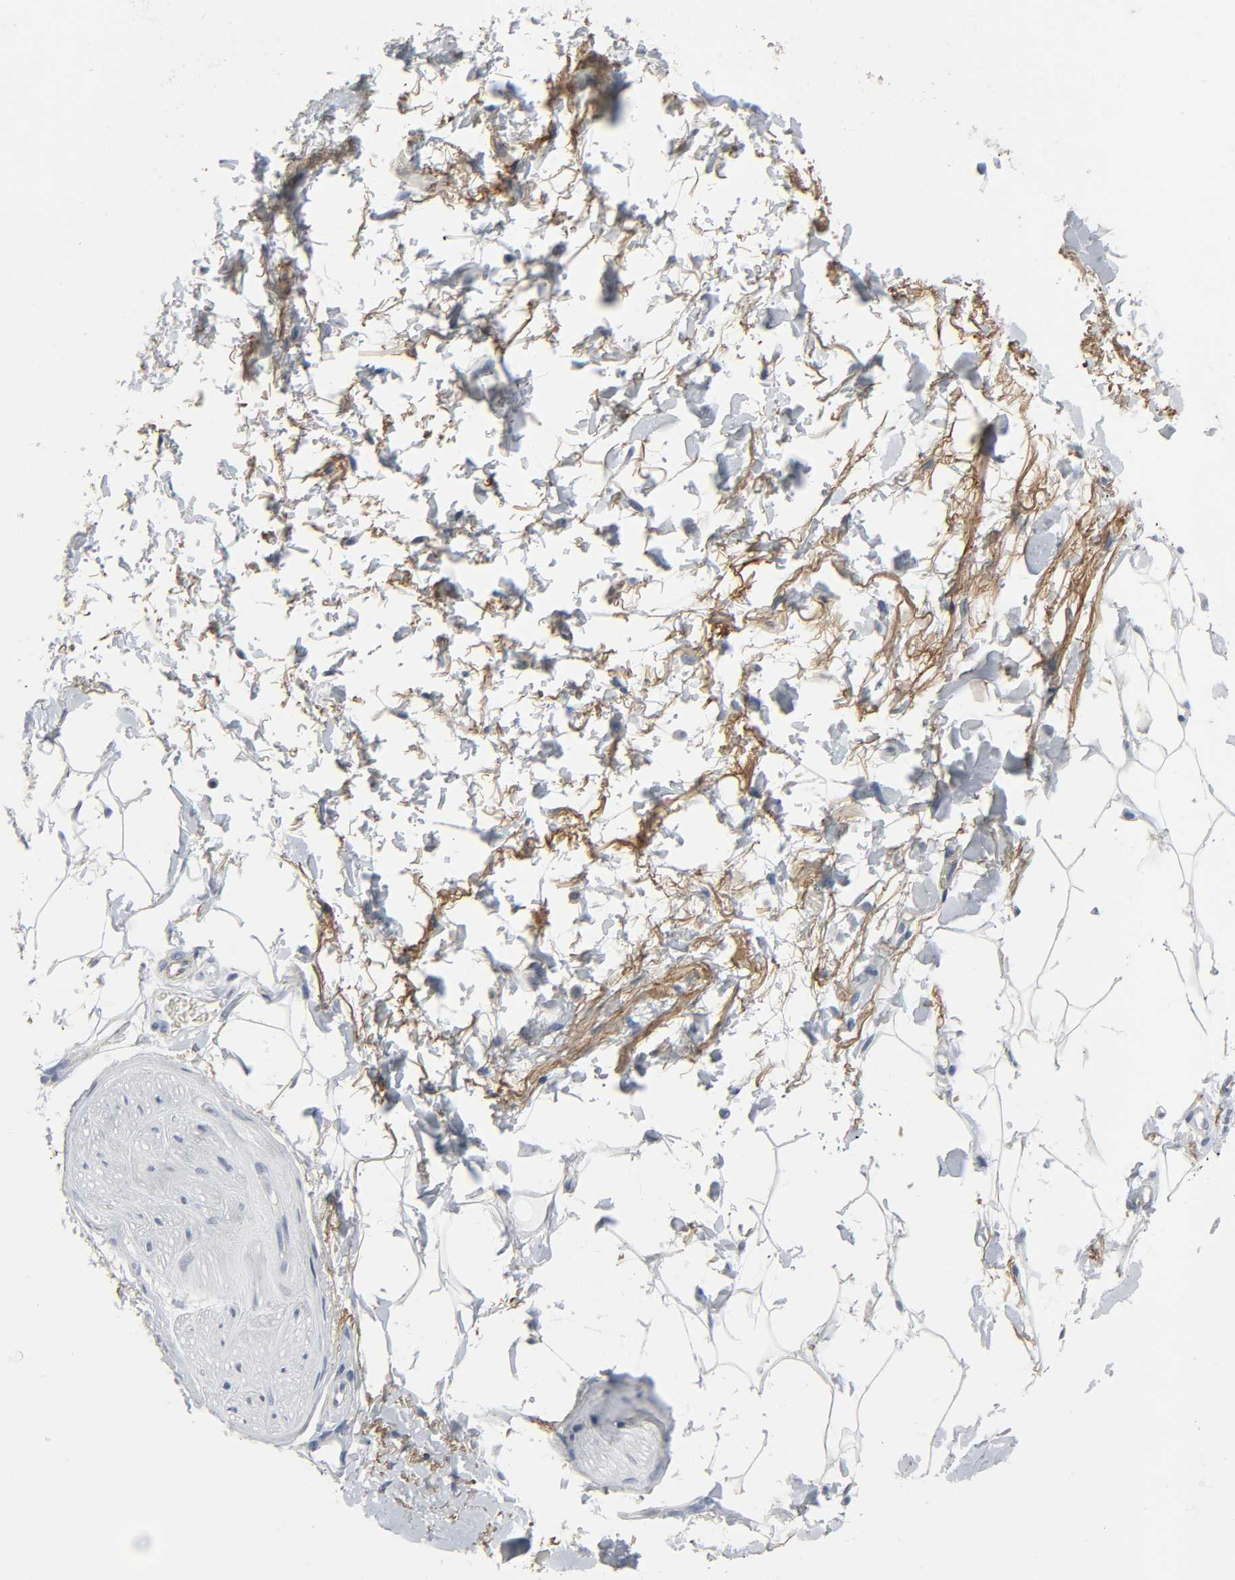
{"staining": {"intensity": "moderate", "quantity": ">75%", "location": "cytoplasmic/membranous"}, "tissue": "adipose tissue", "cell_type": "Adipocytes", "image_type": "normal", "snomed": [{"axis": "morphology", "description": "Normal tissue, NOS"}, {"axis": "topography", "description": "Soft tissue"}, {"axis": "topography", "description": "Peripheral nerve tissue"}], "caption": "Protein expression by immunohistochemistry (IHC) demonstrates moderate cytoplasmic/membranous expression in about >75% of adipocytes in benign adipose tissue.", "gene": "FBLN5", "patient": {"sex": "female", "age": 71}}